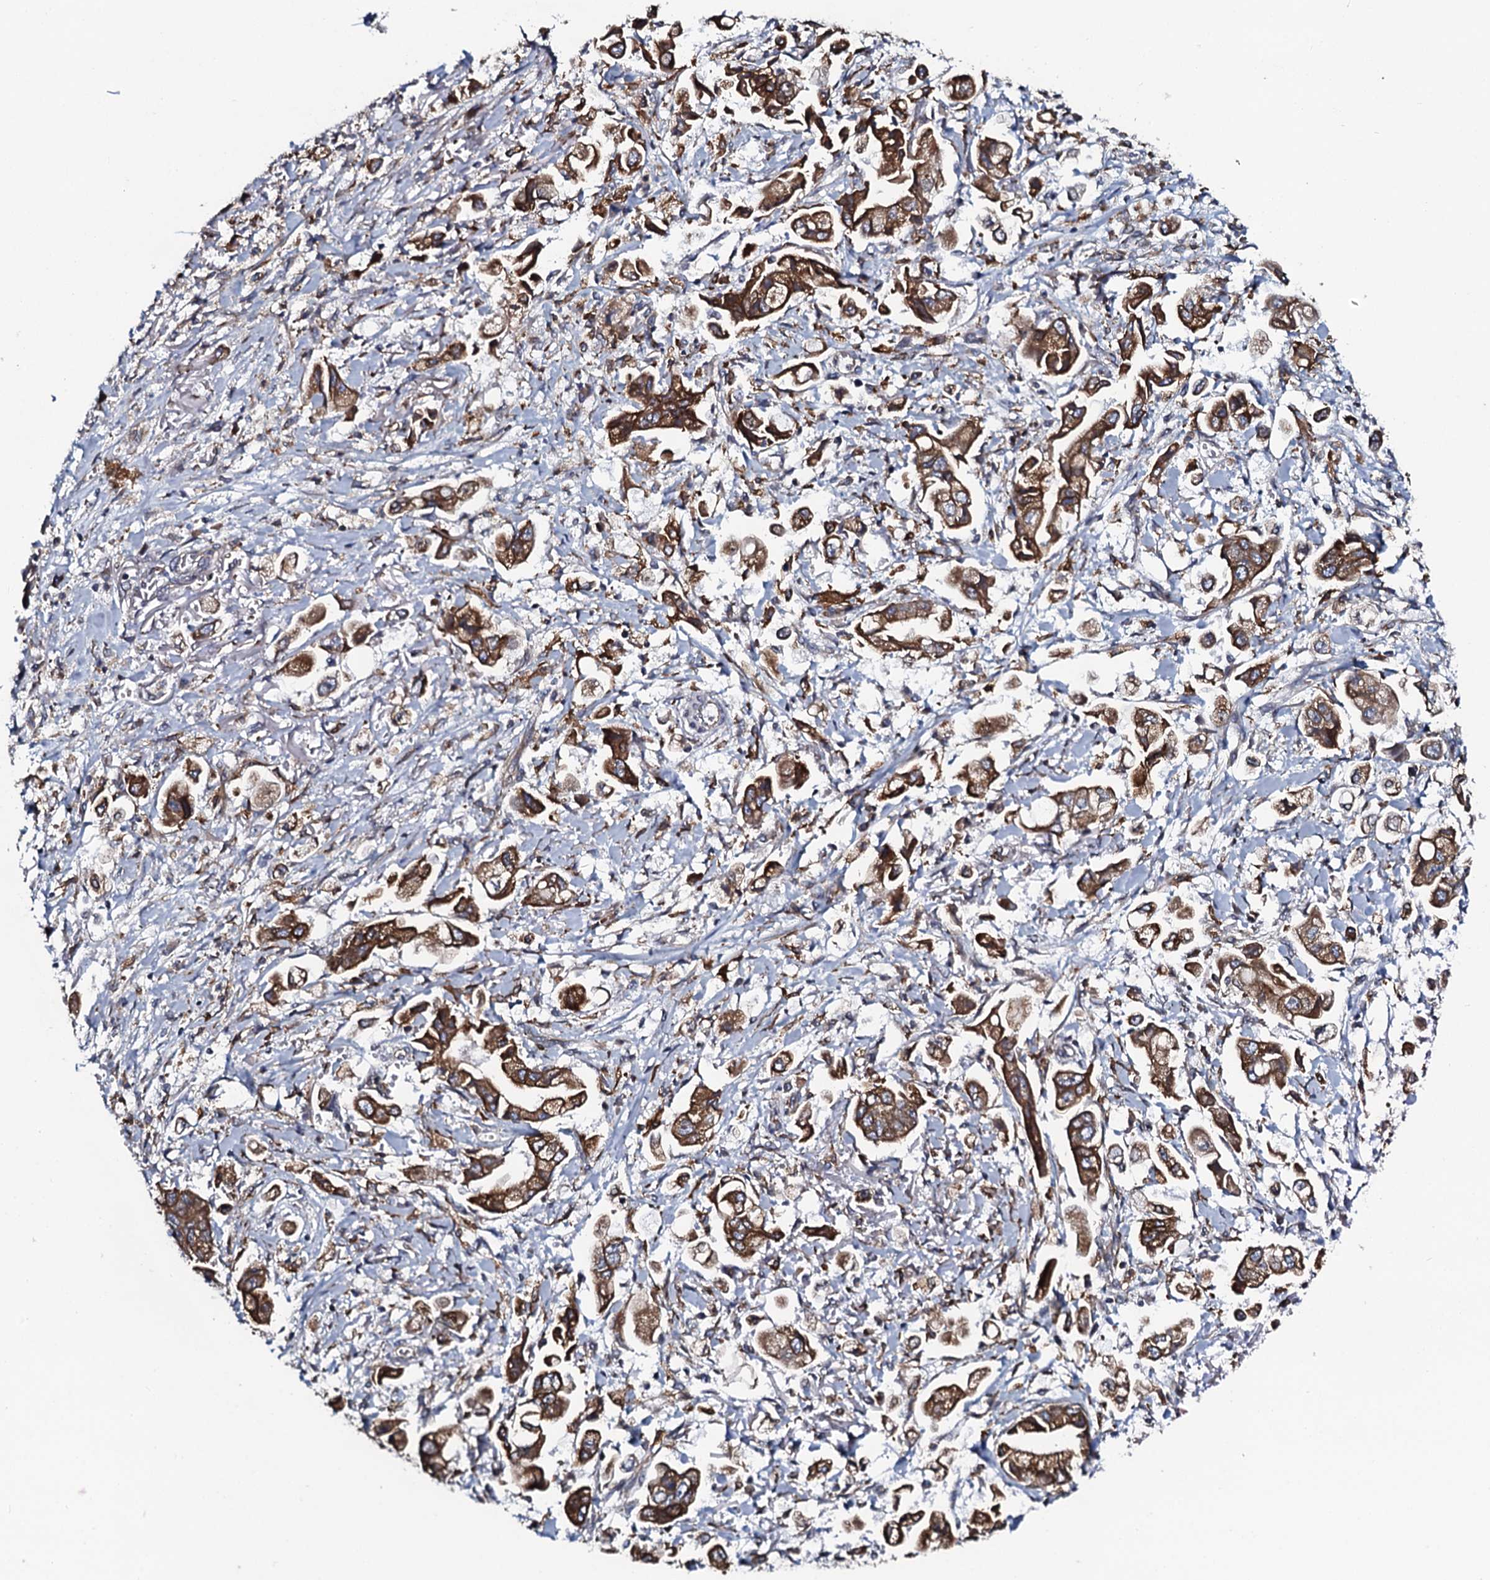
{"staining": {"intensity": "strong", "quantity": ">75%", "location": "cytoplasmic/membranous"}, "tissue": "stomach cancer", "cell_type": "Tumor cells", "image_type": "cancer", "snomed": [{"axis": "morphology", "description": "Adenocarcinoma, NOS"}, {"axis": "topography", "description": "Stomach"}], "caption": "Stomach cancer stained with a brown dye reveals strong cytoplasmic/membranous positive expression in approximately >75% of tumor cells.", "gene": "TMEM151A", "patient": {"sex": "male", "age": 62}}